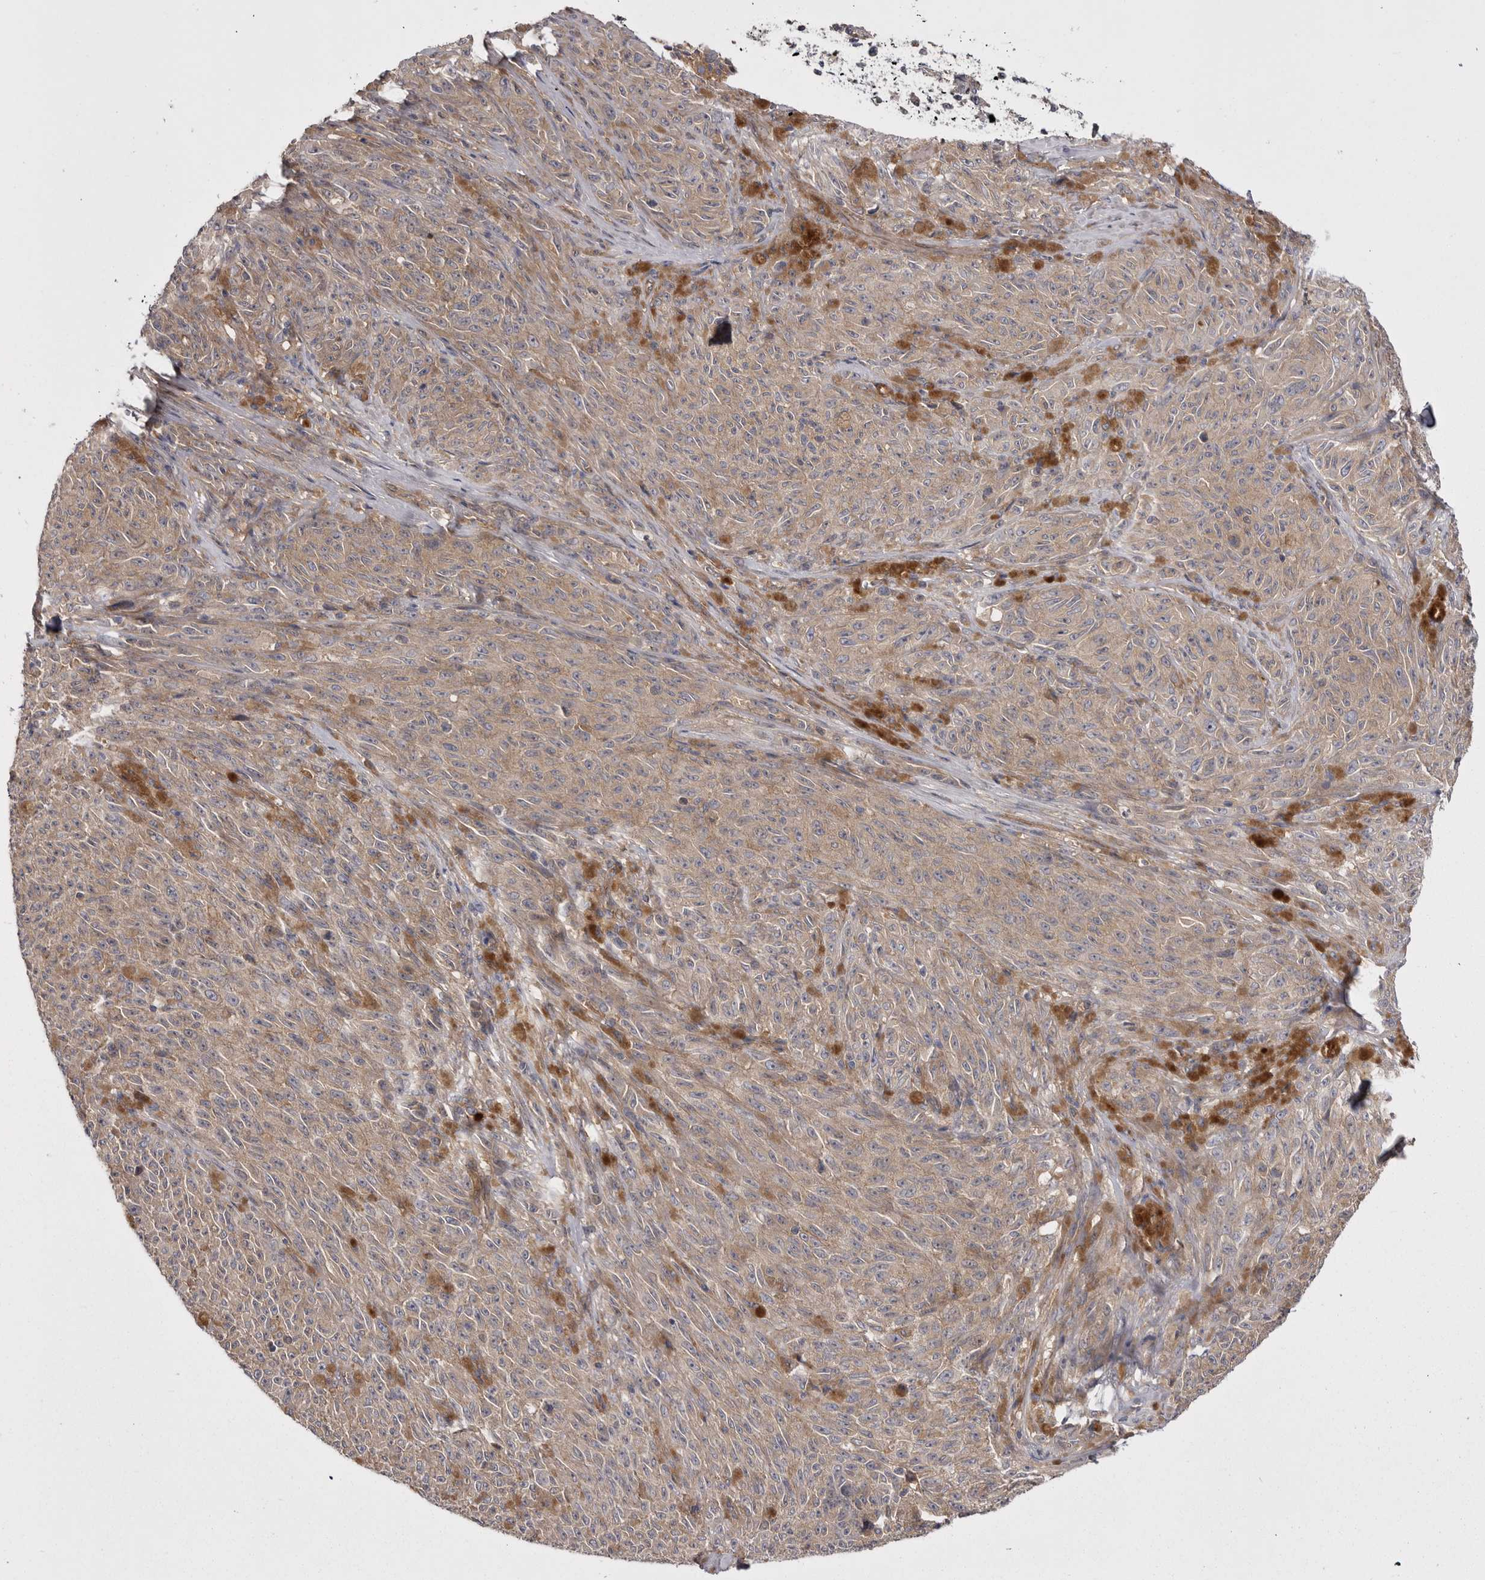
{"staining": {"intensity": "weak", "quantity": ">75%", "location": "cytoplasmic/membranous"}, "tissue": "melanoma", "cell_type": "Tumor cells", "image_type": "cancer", "snomed": [{"axis": "morphology", "description": "Malignant melanoma, NOS"}, {"axis": "topography", "description": "Skin"}], "caption": "Immunohistochemistry (IHC) (DAB) staining of malignant melanoma demonstrates weak cytoplasmic/membranous protein expression in approximately >75% of tumor cells.", "gene": "OSBPL9", "patient": {"sex": "female", "age": 82}}